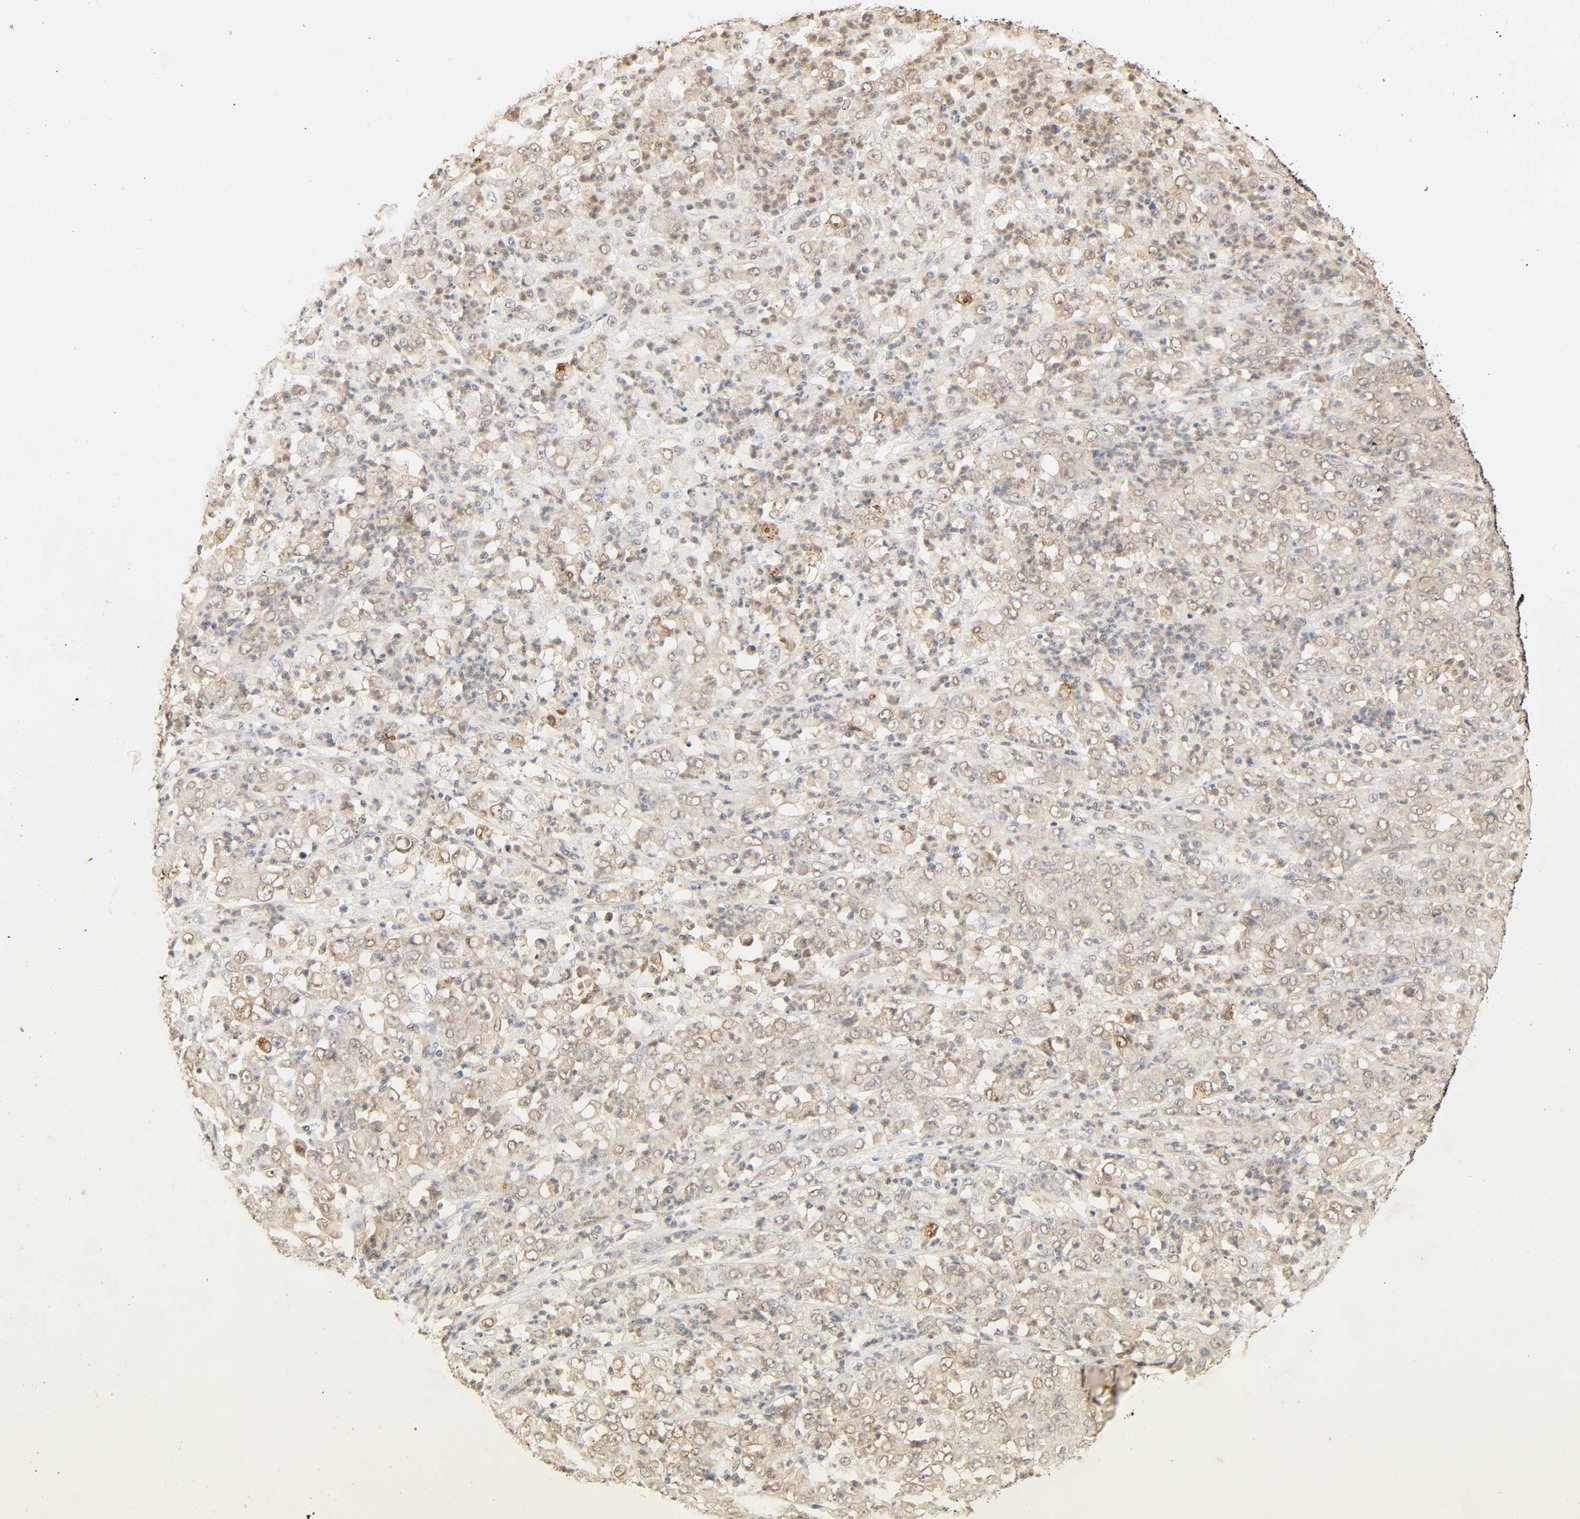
{"staining": {"intensity": "weak", "quantity": "25%-75%", "location": "nuclear"}, "tissue": "stomach cancer", "cell_type": "Tumor cells", "image_type": "cancer", "snomed": [{"axis": "morphology", "description": "Adenocarcinoma, NOS"}, {"axis": "topography", "description": "Stomach, lower"}], "caption": "IHC of human stomach adenocarcinoma exhibits low levels of weak nuclear staining in about 25%-75% of tumor cells. (DAB (3,3'-diaminobenzidine) IHC, brown staining for protein, blue staining for nuclei).", "gene": "UBC", "patient": {"sex": "female", "age": 71}}